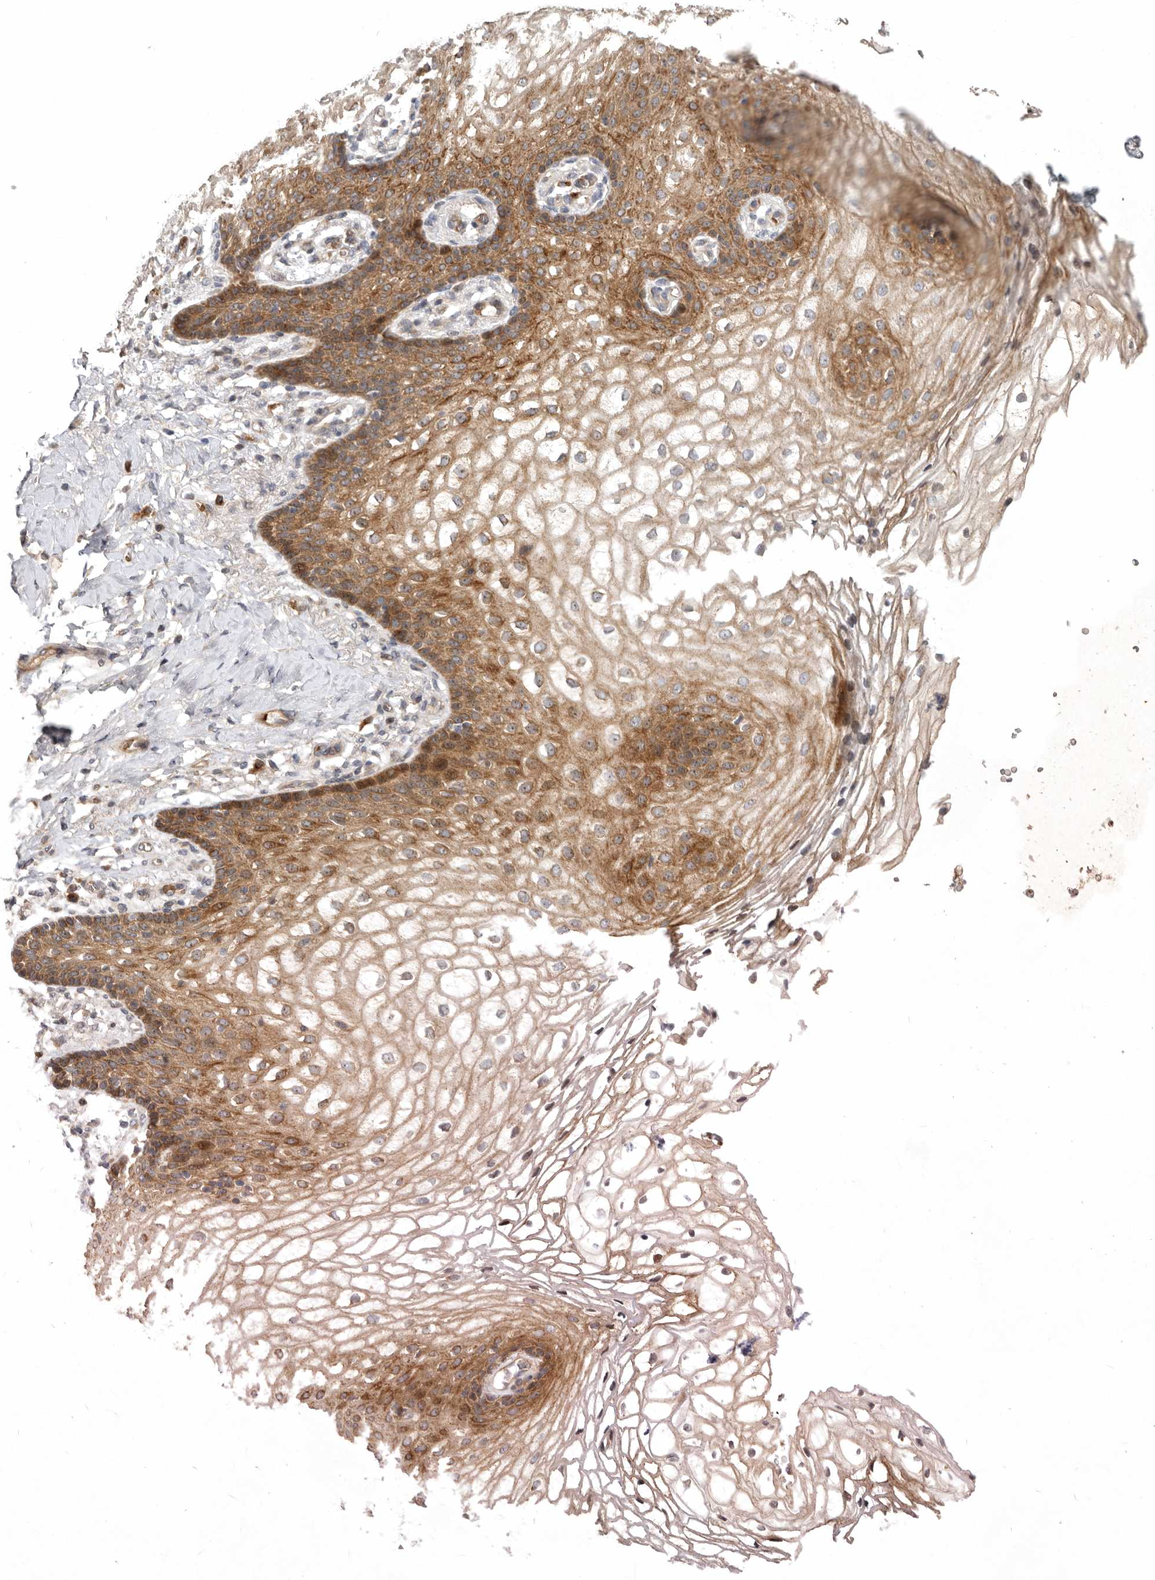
{"staining": {"intensity": "moderate", "quantity": ">75%", "location": "cytoplasmic/membranous"}, "tissue": "vagina", "cell_type": "Squamous epithelial cells", "image_type": "normal", "snomed": [{"axis": "morphology", "description": "Normal tissue, NOS"}, {"axis": "topography", "description": "Vagina"}], "caption": "The photomicrograph reveals staining of normal vagina, revealing moderate cytoplasmic/membranous protein staining (brown color) within squamous epithelial cells.", "gene": "KIF2B", "patient": {"sex": "female", "age": 60}}